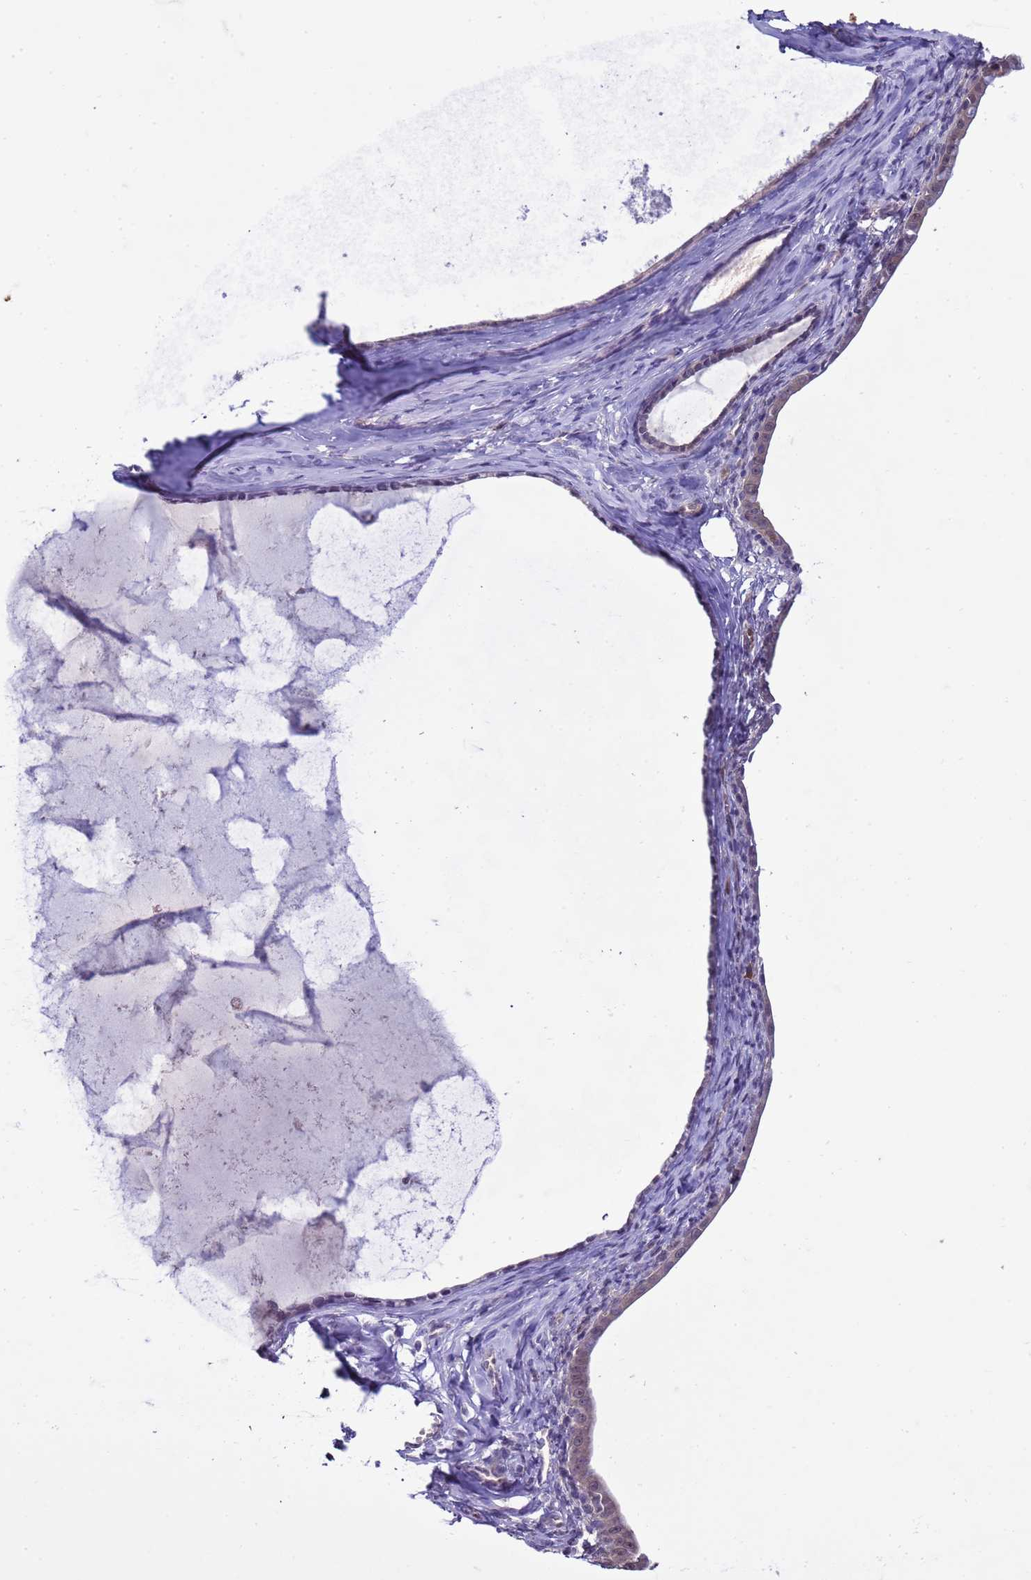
{"staining": {"intensity": "weak", "quantity": ">75%", "location": "cytoplasmic/membranous,nuclear"}, "tissue": "endometrial cancer", "cell_type": "Tumor cells", "image_type": "cancer", "snomed": [{"axis": "morphology", "description": "Adenocarcinoma, NOS"}, {"axis": "topography", "description": "Endometrium"}], "caption": "Endometrial cancer tissue shows weak cytoplasmic/membranous and nuclear expression in about >75% of tumor cells, visualized by immunohistochemistry.", "gene": "DDI2", "patient": {"sex": "female", "age": 75}}